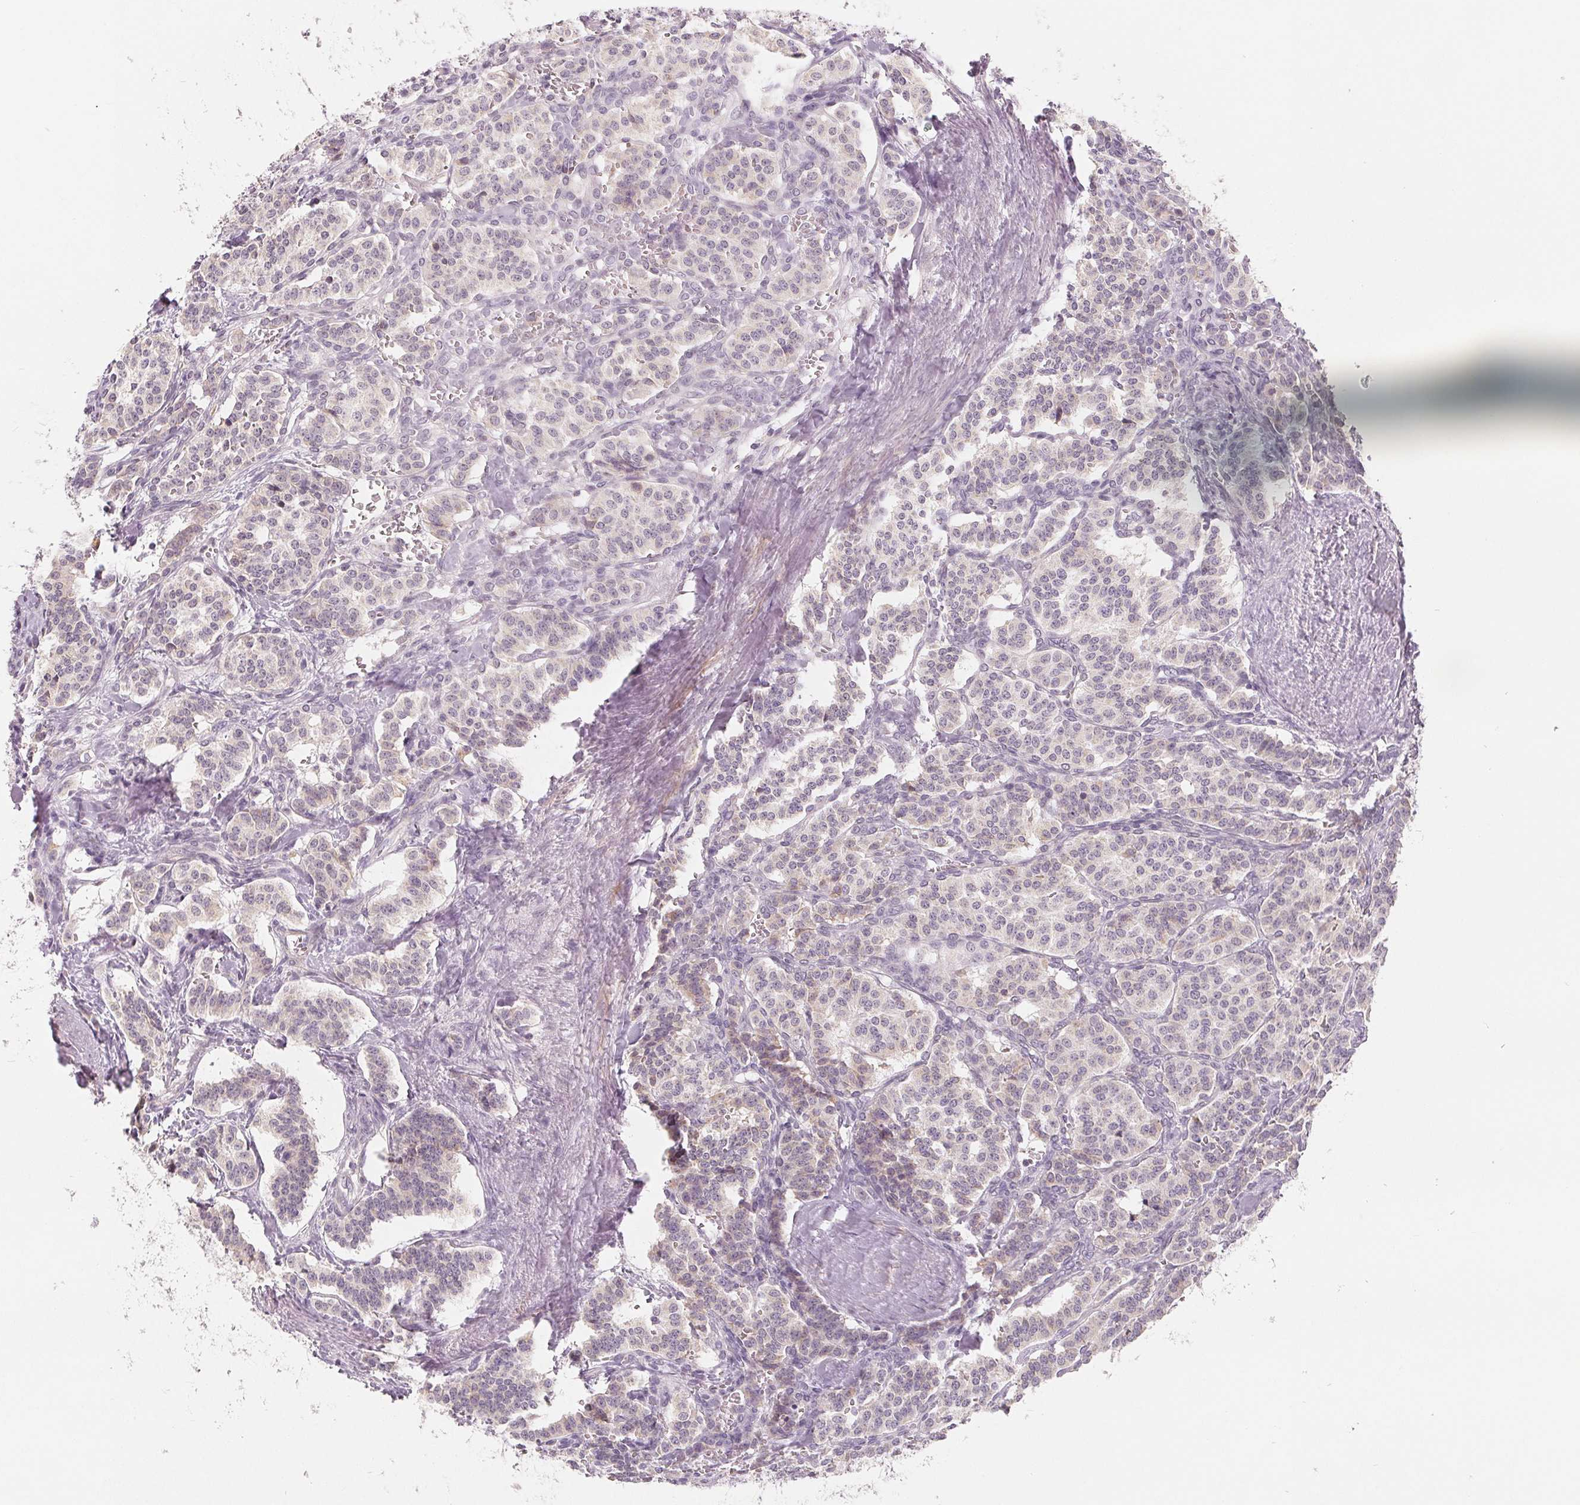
{"staining": {"intensity": "negative", "quantity": "none", "location": "none"}, "tissue": "carcinoid", "cell_type": "Tumor cells", "image_type": "cancer", "snomed": [{"axis": "morphology", "description": "Normal tissue, NOS"}, {"axis": "morphology", "description": "Carcinoid, malignant, NOS"}, {"axis": "topography", "description": "Lung"}], "caption": "This is a image of immunohistochemistry staining of malignant carcinoid, which shows no expression in tumor cells.", "gene": "GHITM", "patient": {"sex": "female", "age": 46}}